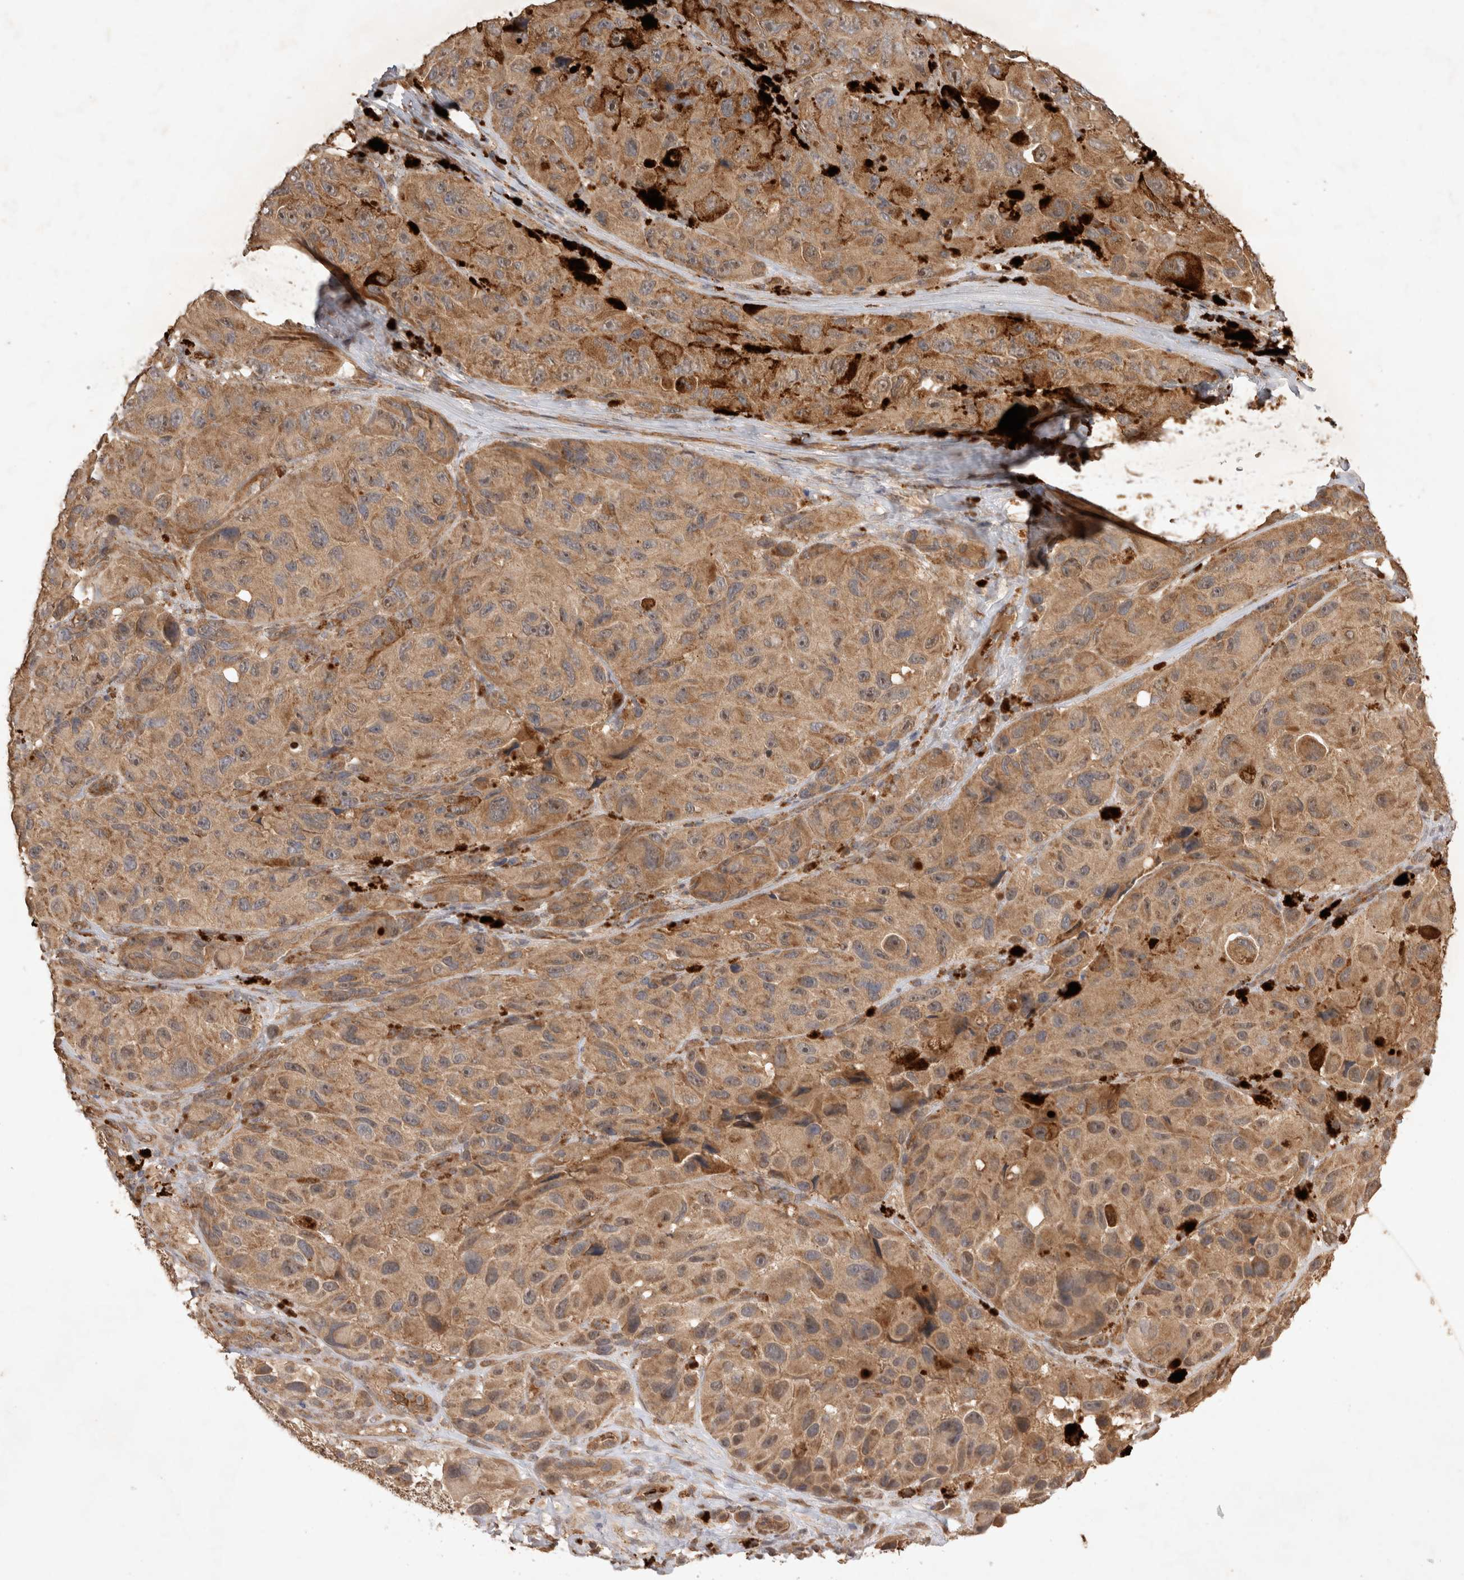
{"staining": {"intensity": "moderate", "quantity": ">75%", "location": "cytoplasmic/membranous"}, "tissue": "melanoma", "cell_type": "Tumor cells", "image_type": "cancer", "snomed": [{"axis": "morphology", "description": "Malignant melanoma, NOS"}, {"axis": "topography", "description": "Skin"}], "caption": "High-power microscopy captured an IHC photomicrograph of melanoma, revealing moderate cytoplasmic/membranous expression in approximately >75% of tumor cells. The protein is stained brown, and the nuclei are stained in blue (DAB IHC with brightfield microscopy, high magnification).", "gene": "FAM221A", "patient": {"sex": "female", "age": 73}}